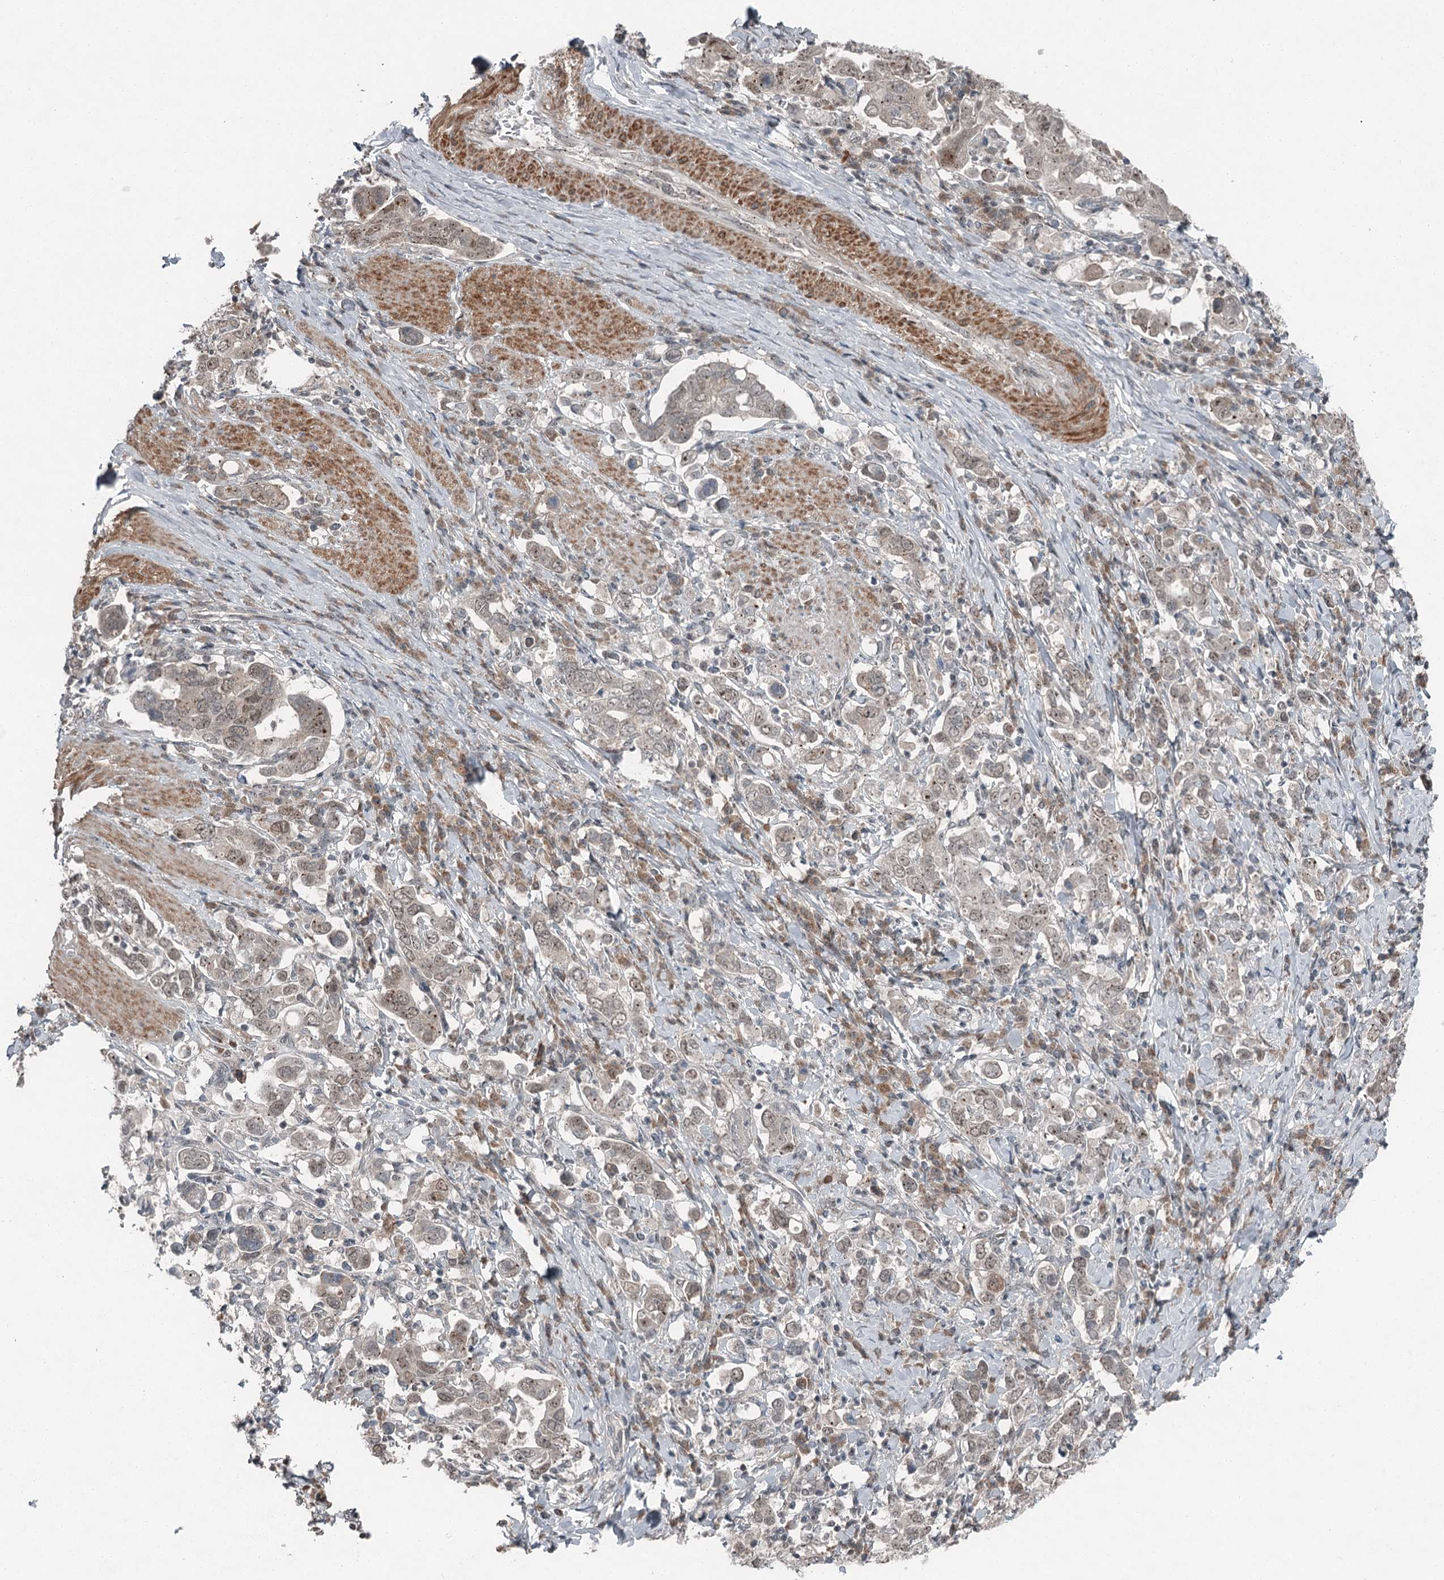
{"staining": {"intensity": "weak", "quantity": "25%-75%", "location": "nuclear"}, "tissue": "stomach cancer", "cell_type": "Tumor cells", "image_type": "cancer", "snomed": [{"axis": "morphology", "description": "Adenocarcinoma, NOS"}, {"axis": "topography", "description": "Stomach, upper"}], "caption": "A photomicrograph showing weak nuclear staining in approximately 25%-75% of tumor cells in stomach adenocarcinoma, as visualized by brown immunohistochemical staining.", "gene": "EXOSC1", "patient": {"sex": "male", "age": 62}}